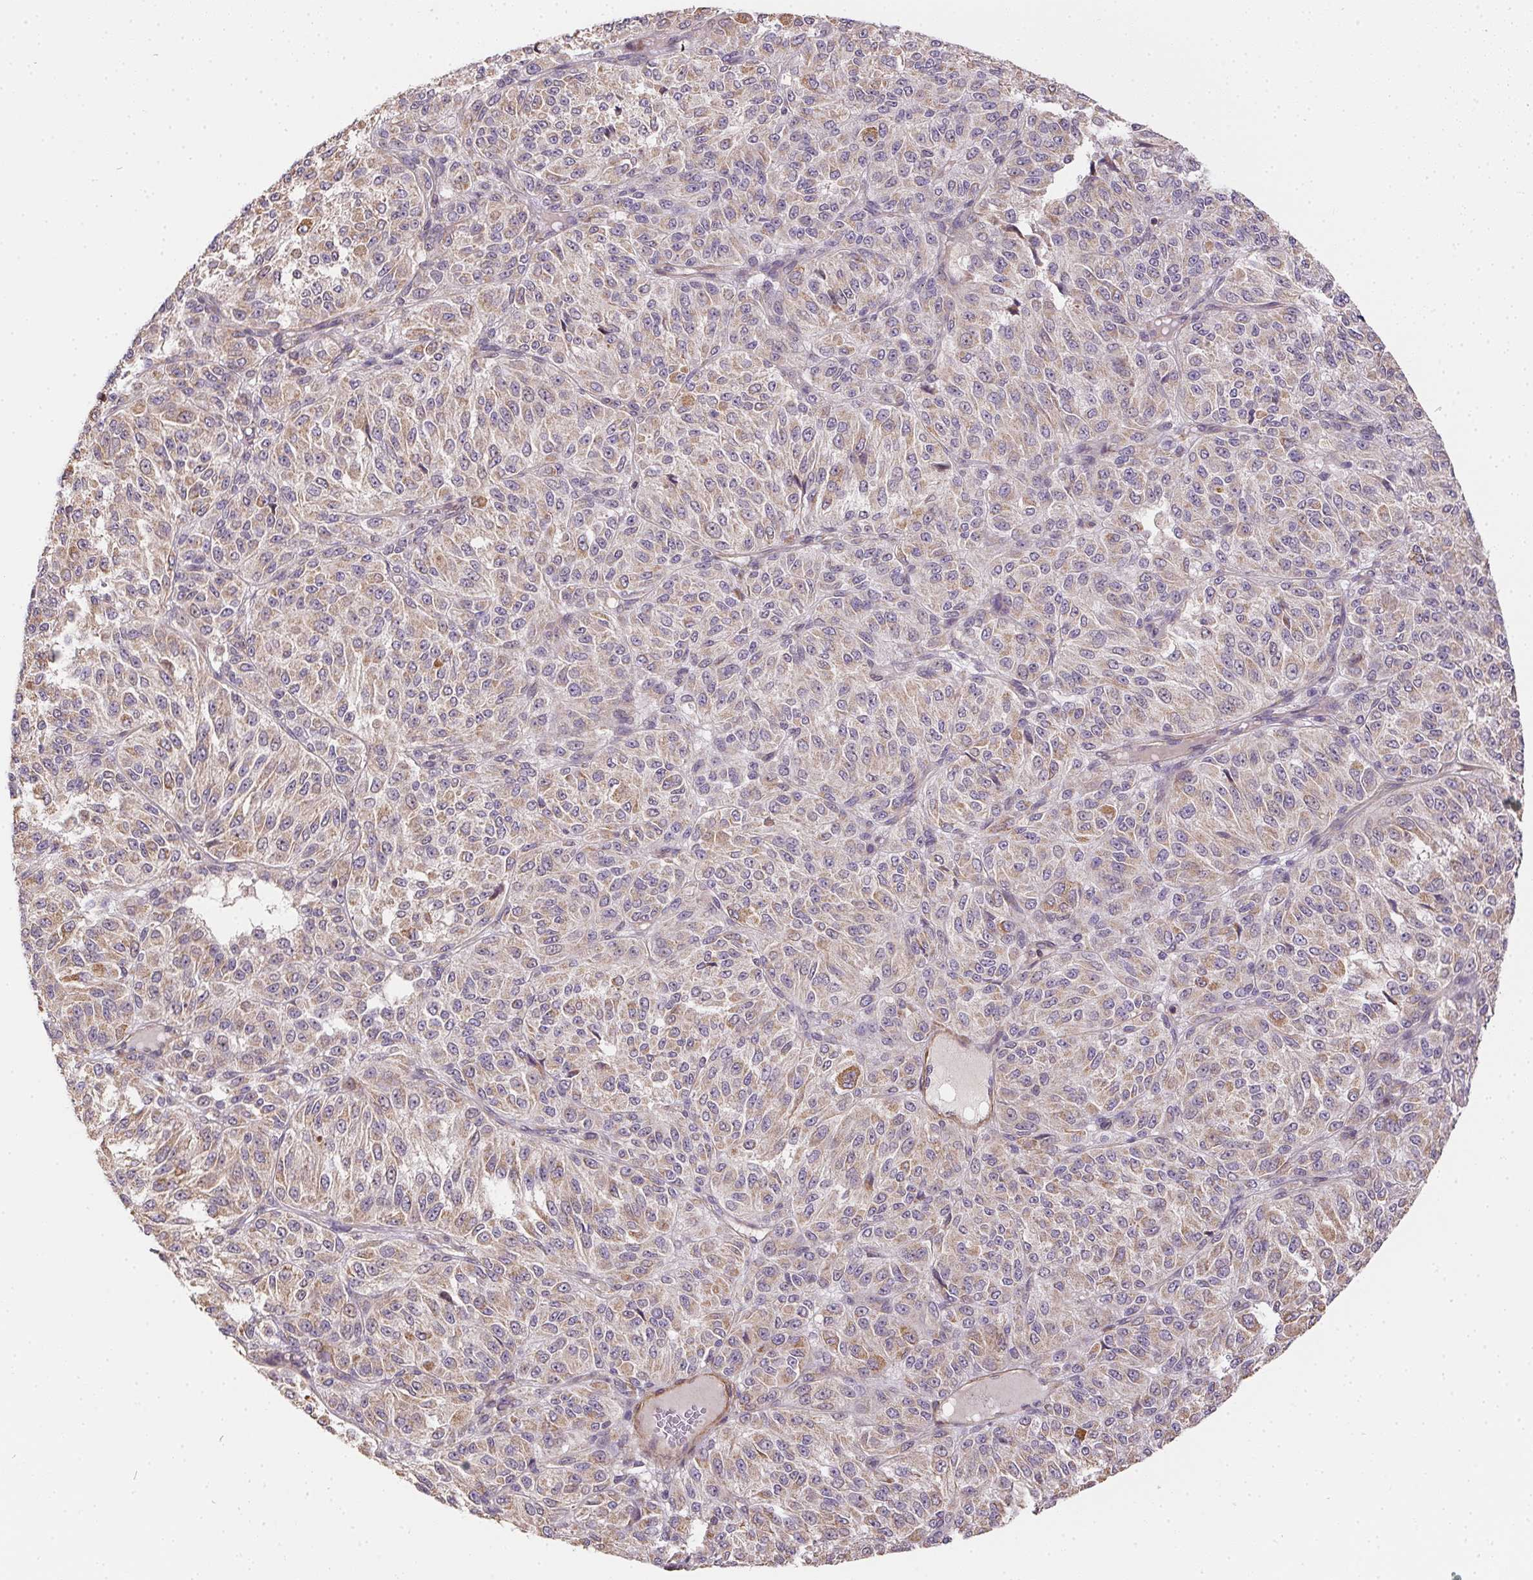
{"staining": {"intensity": "weak", "quantity": "25%-75%", "location": "cytoplasmic/membranous"}, "tissue": "melanoma", "cell_type": "Tumor cells", "image_type": "cancer", "snomed": [{"axis": "morphology", "description": "Malignant melanoma, Metastatic site"}, {"axis": "topography", "description": "Brain"}], "caption": "The histopathology image demonstrates staining of malignant melanoma (metastatic site), revealing weak cytoplasmic/membranous protein staining (brown color) within tumor cells.", "gene": "REV3L", "patient": {"sex": "female", "age": 56}}